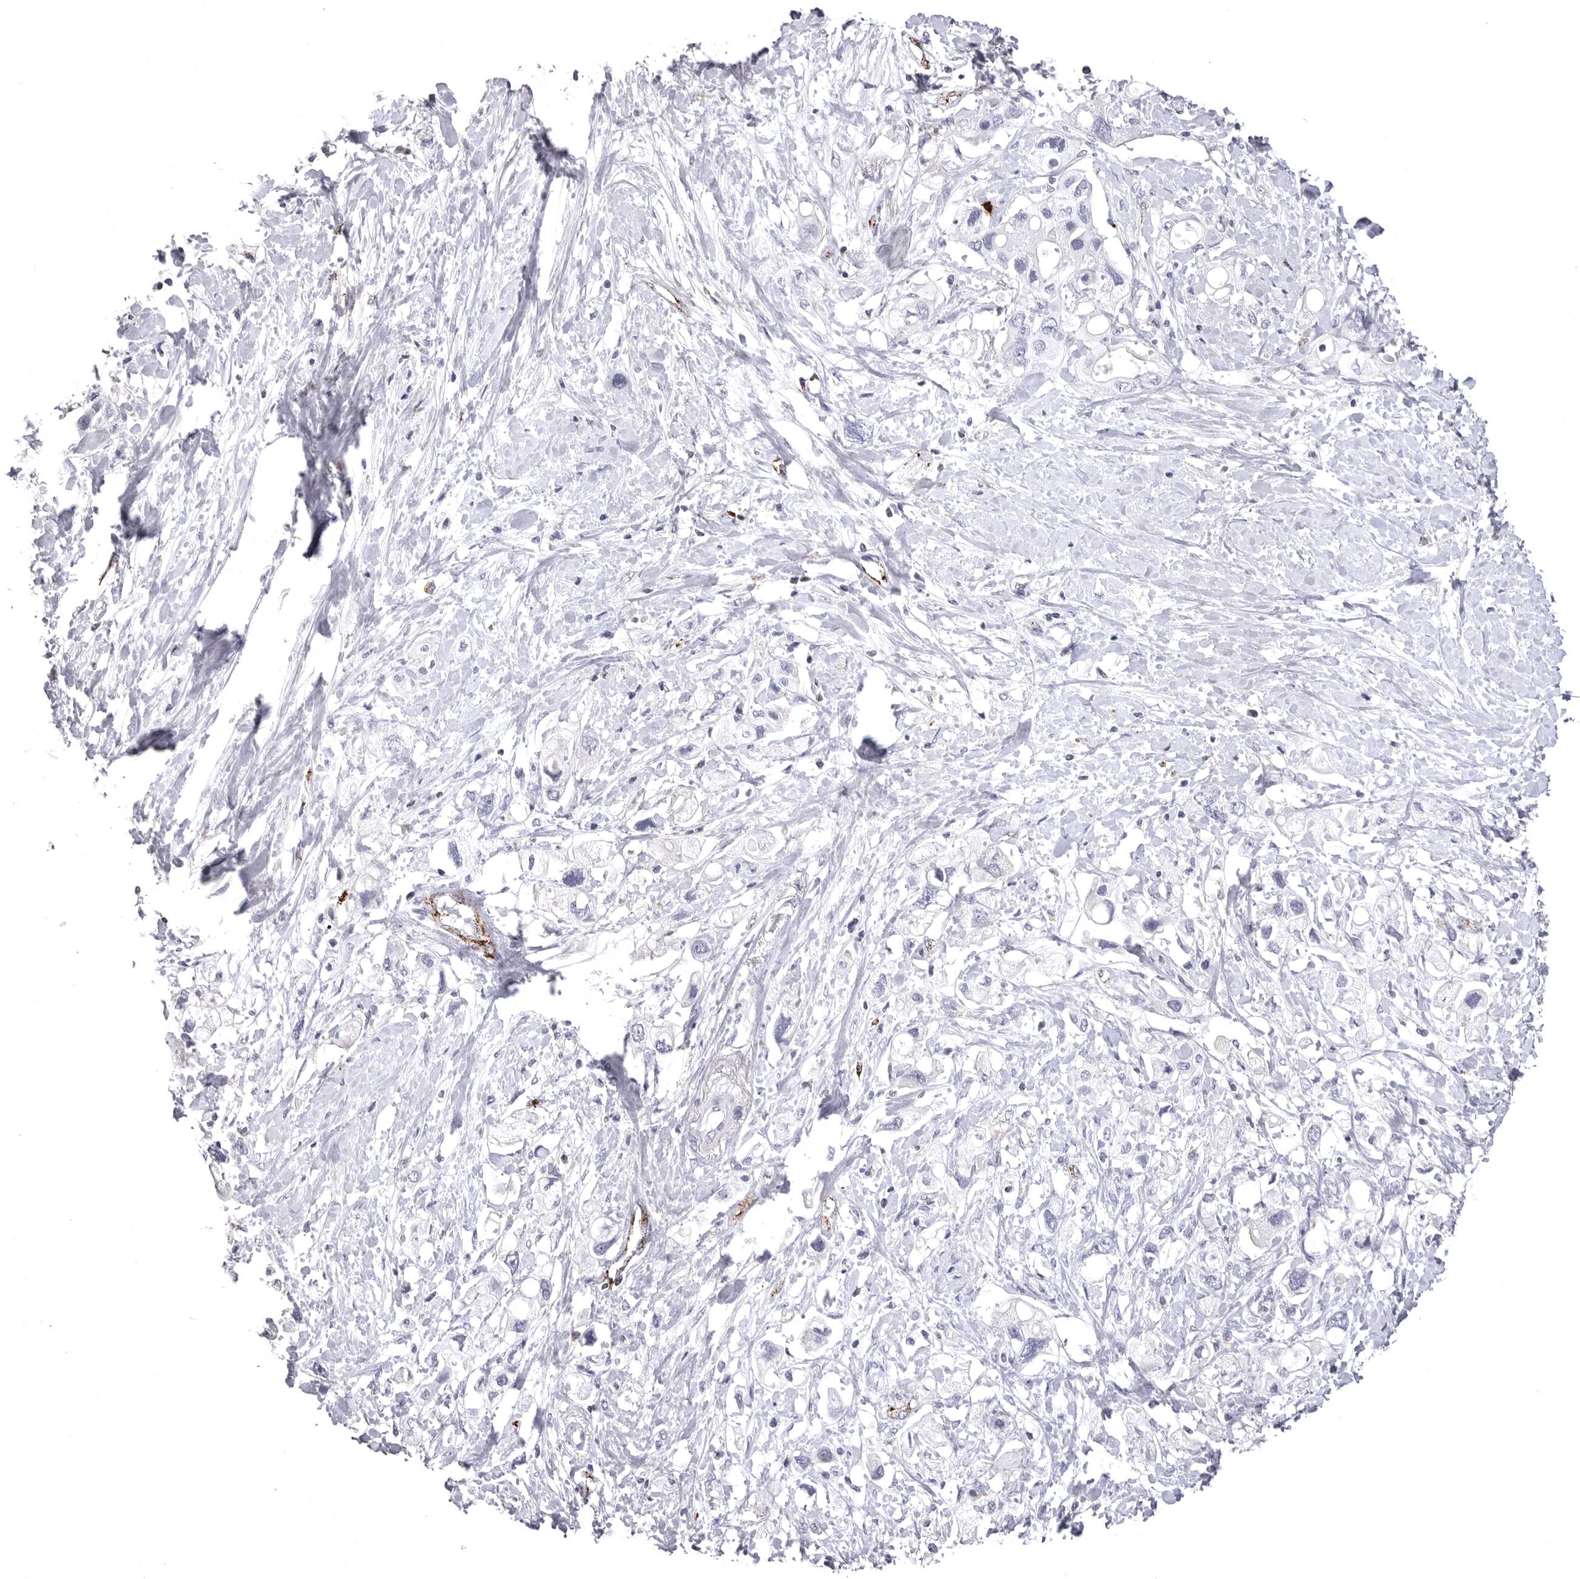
{"staining": {"intensity": "negative", "quantity": "none", "location": "none"}, "tissue": "pancreatic cancer", "cell_type": "Tumor cells", "image_type": "cancer", "snomed": [{"axis": "morphology", "description": "Adenocarcinoma, NOS"}, {"axis": "topography", "description": "Pancreas"}], "caption": "This image is of pancreatic cancer (adenocarcinoma) stained with immunohistochemistry to label a protein in brown with the nuclei are counter-stained blue. There is no positivity in tumor cells. (DAB (3,3'-diaminobenzidine) immunohistochemistry (IHC), high magnification).", "gene": "PSPN", "patient": {"sex": "female", "age": 56}}